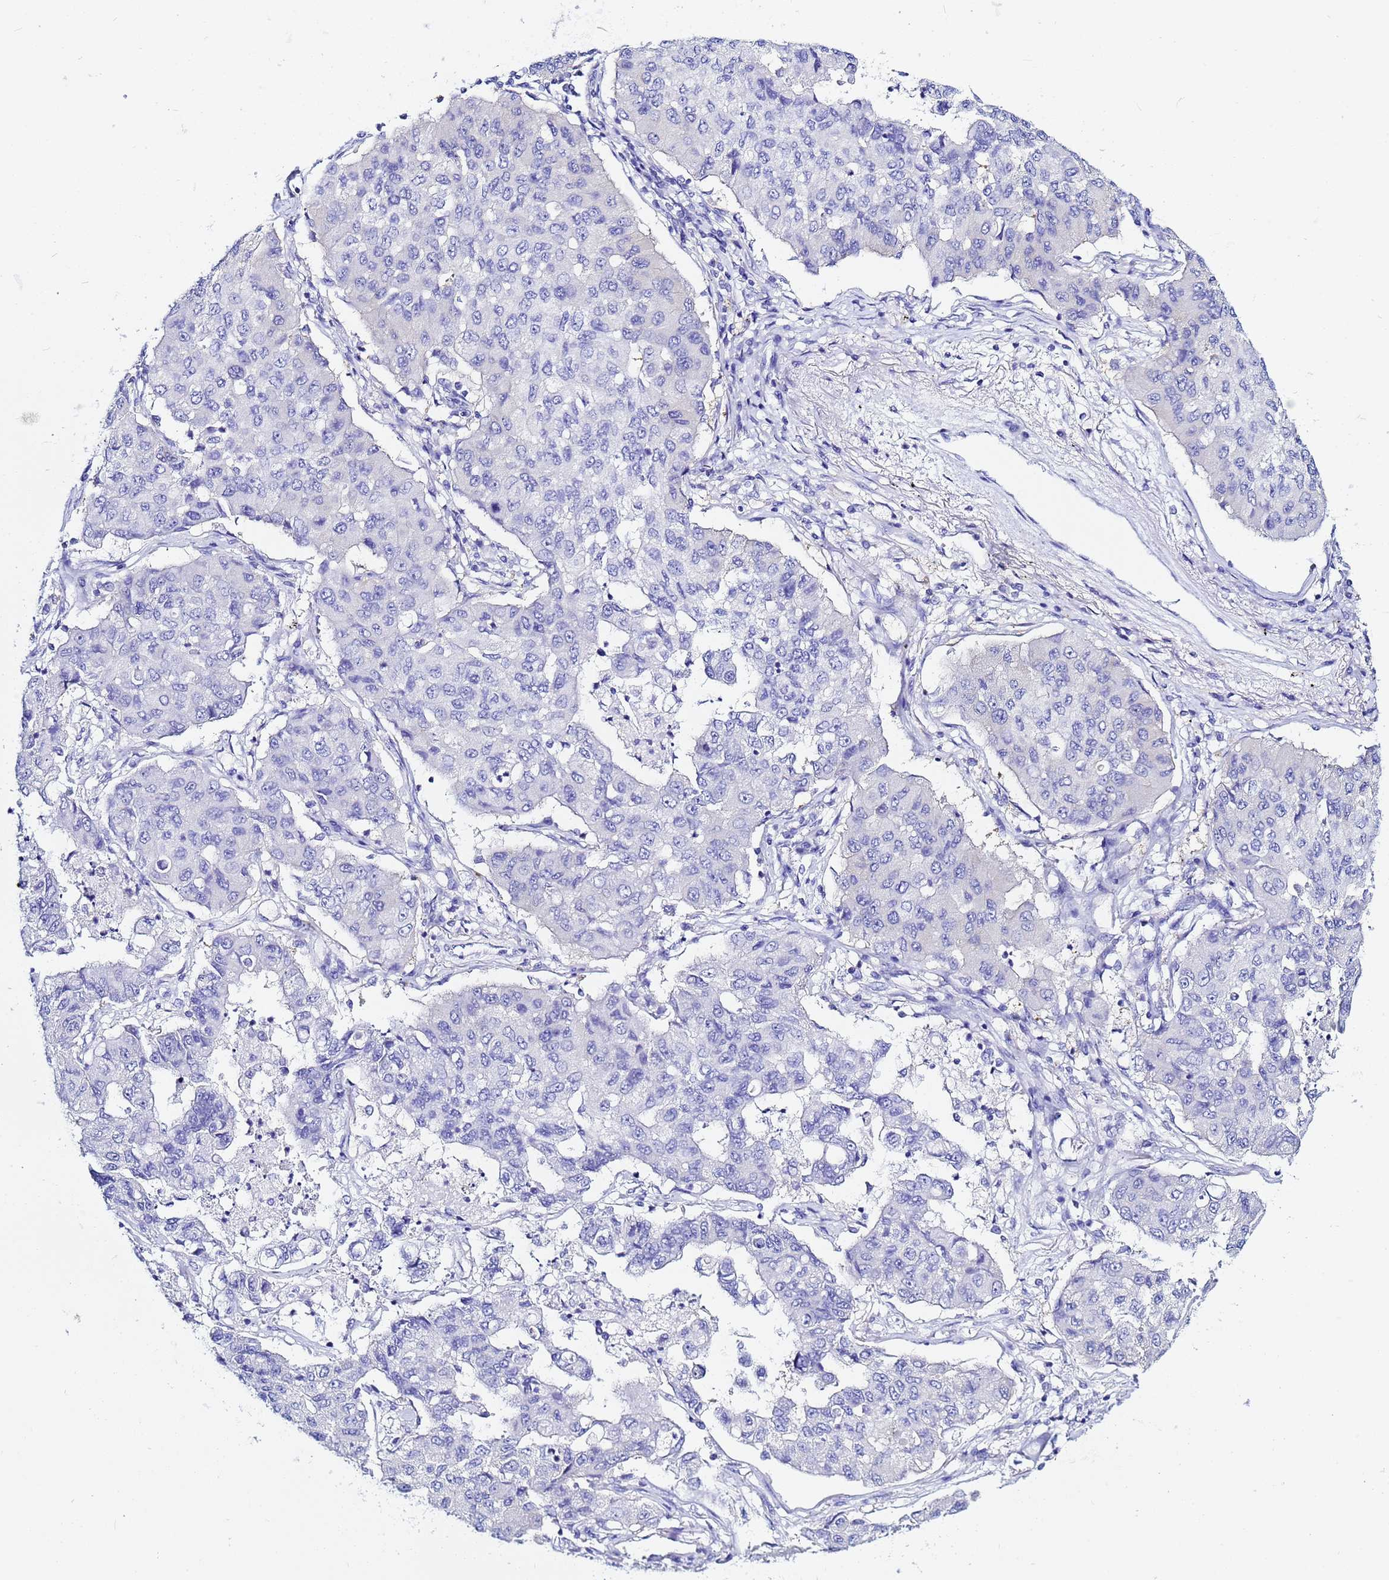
{"staining": {"intensity": "negative", "quantity": "none", "location": "none"}, "tissue": "lung cancer", "cell_type": "Tumor cells", "image_type": "cancer", "snomed": [{"axis": "morphology", "description": "Squamous cell carcinoma, NOS"}, {"axis": "topography", "description": "Lung"}], "caption": "Histopathology image shows no protein expression in tumor cells of lung squamous cell carcinoma tissue. (DAB immunohistochemistry (IHC) visualized using brightfield microscopy, high magnification).", "gene": "LENG1", "patient": {"sex": "male", "age": 74}}